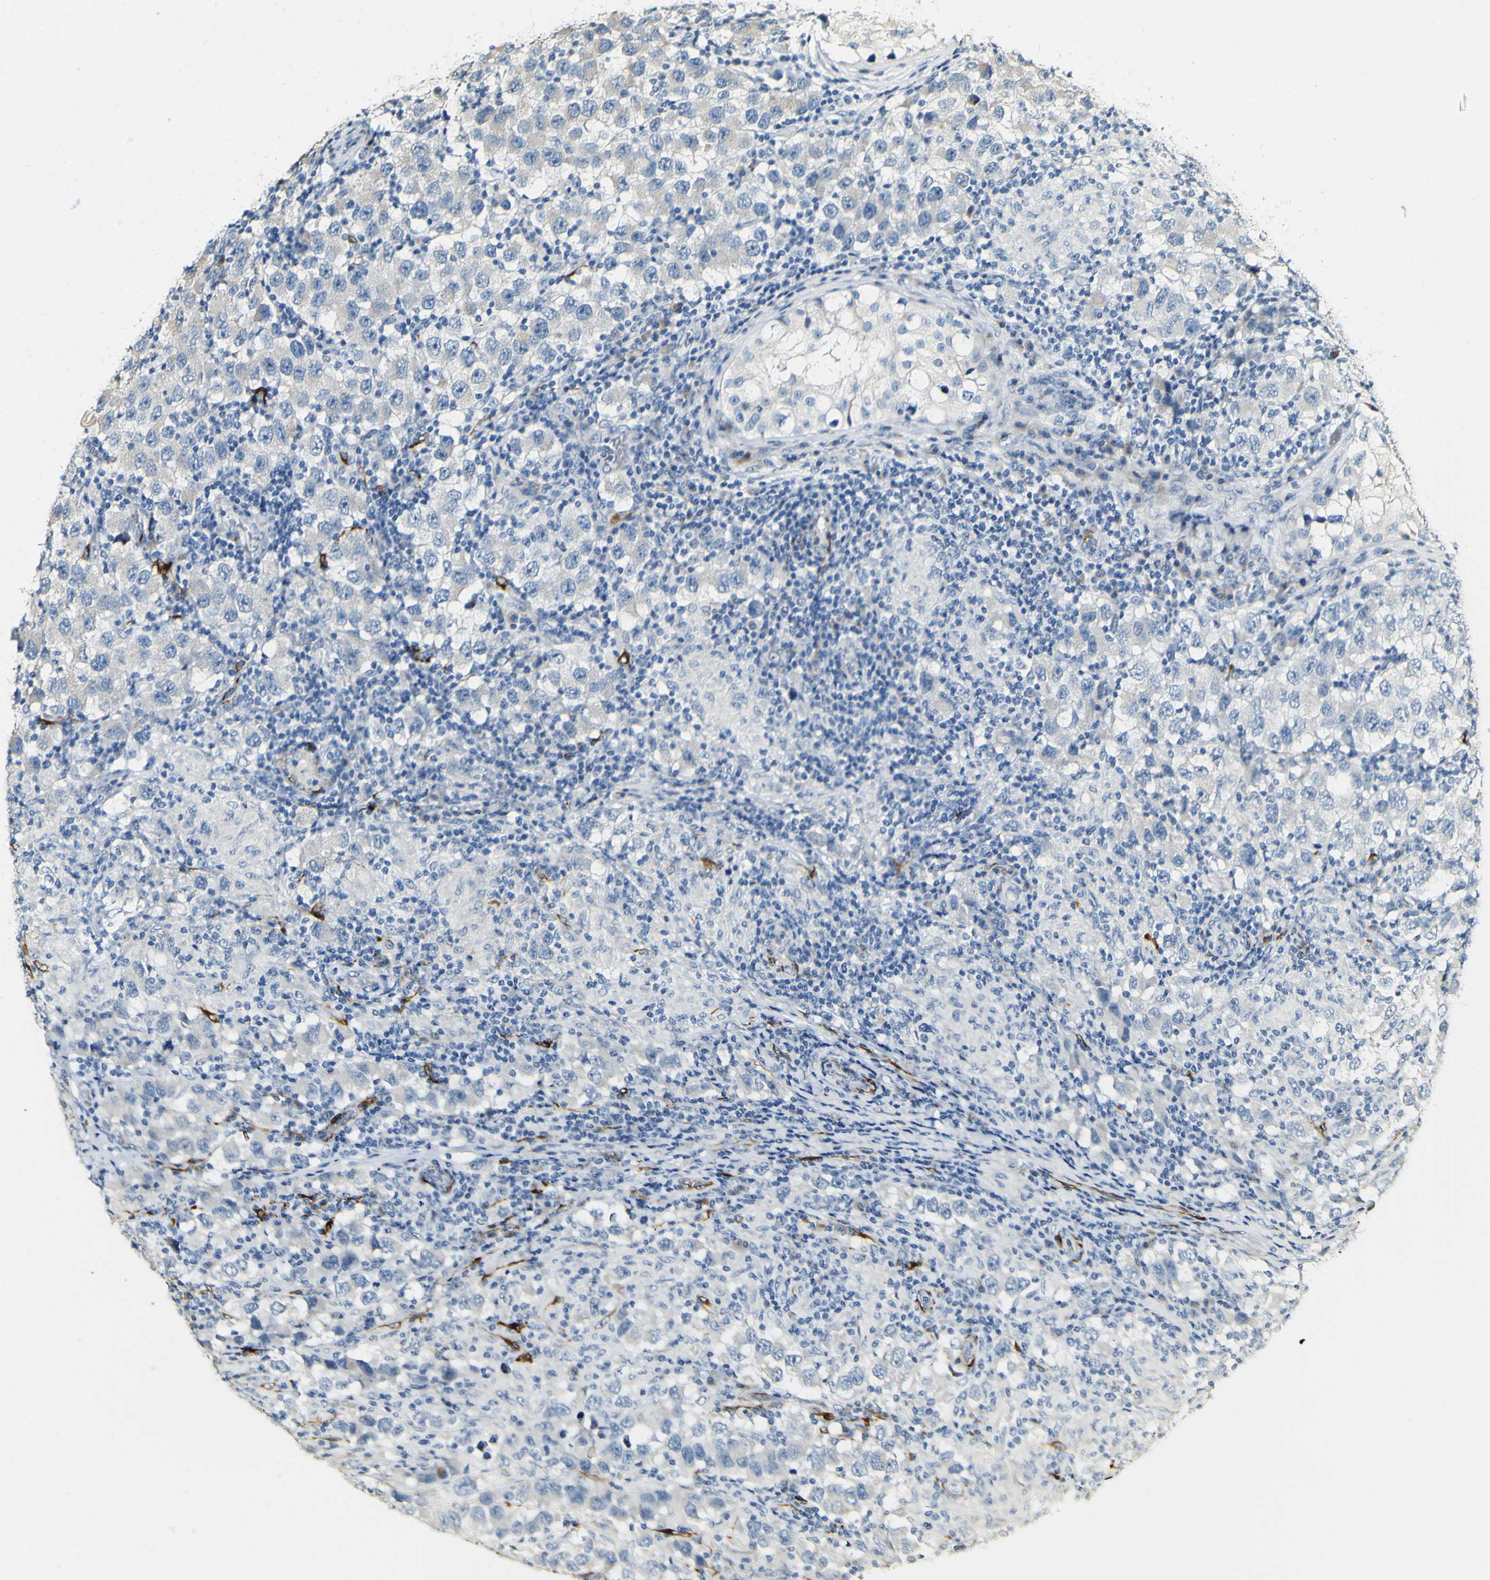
{"staining": {"intensity": "negative", "quantity": "none", "location": "none"}, "tissue": "testis cancer", "cell_type": "Tumor cells", "image_type": "cancer", "snomed": [{"axis": "morphology", "description": "Carcinoma, Embryonal, NOS"}, {"axis": "topography", "description": "Testis"}], "caption": "High magnification brightfield microscopy of embryonal carcinoma (testis) stained with DAB (3,3'-diaminobenzidine) (brown) and counterstained with hematoxylin (blue): tumor cells show no significant expression. The staining was performed using DAB (3,3'-diaminobenzidine) to visualize the protein expression in brown, while the nuclei were stained in blue with hematoxylin (Magnification: 20x).", "gene": "FMO3", "patient": {"sex": "male", "age": 21}}